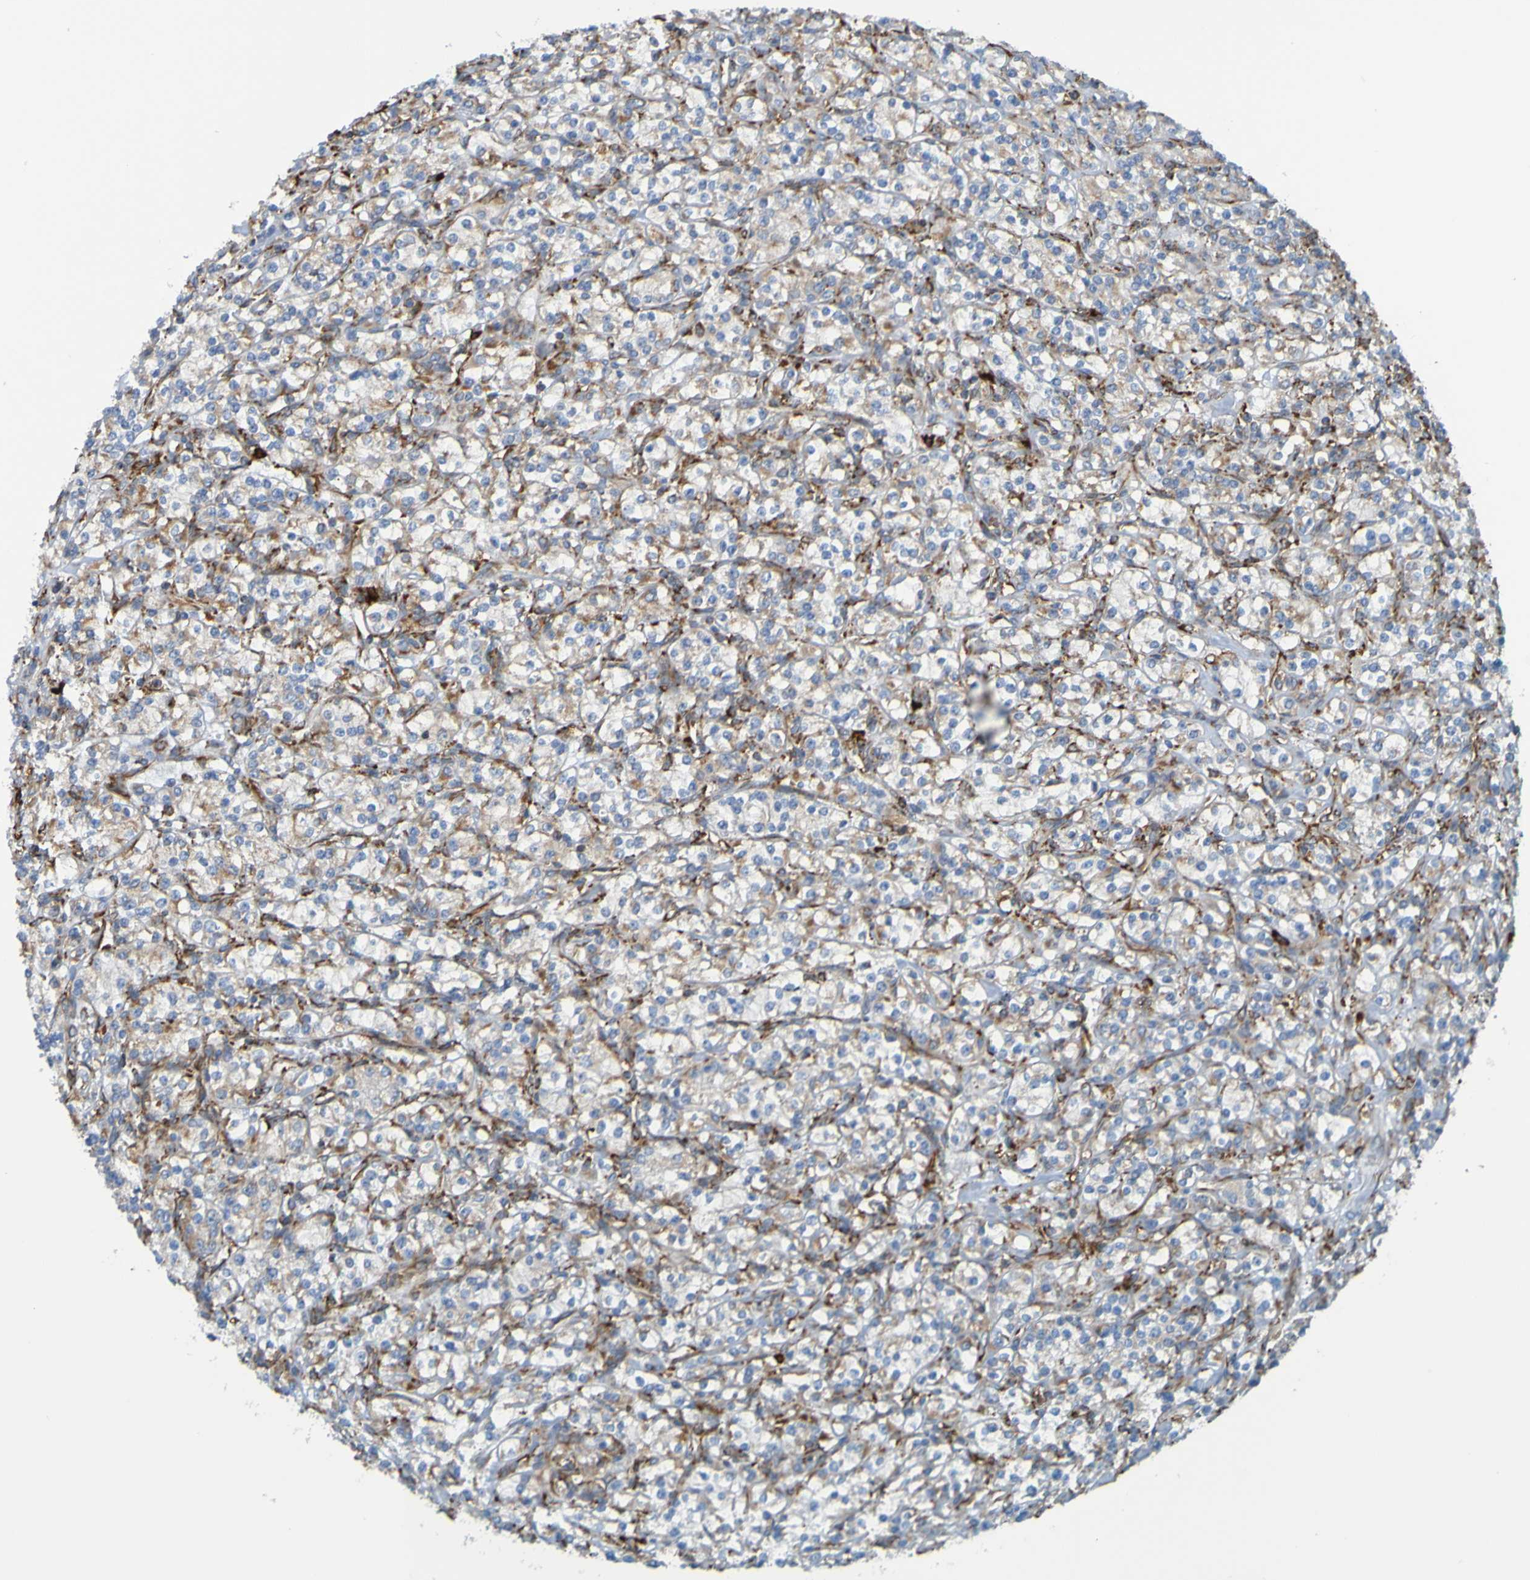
{"staining": {"intensity": "weak", "quantity": "25%-75%", "location": "cytoplasmic/membranous"}, "tissue": "renal cancer", "cell_type": "Tumor cells", "image_type": "cancer", "snomed": [{"axis": "morphology", "description": "Adenocarcinoma, NOS"}, {"axis": "topography", "description": "Kidney"}], "caption": "A brown stain highlights weak cytoplasmic/membranous expression of a protein in renal adenocarcinoma tumor cells.", "gene": "SSR1", "patient": {"sex": "male", "age": 77}}